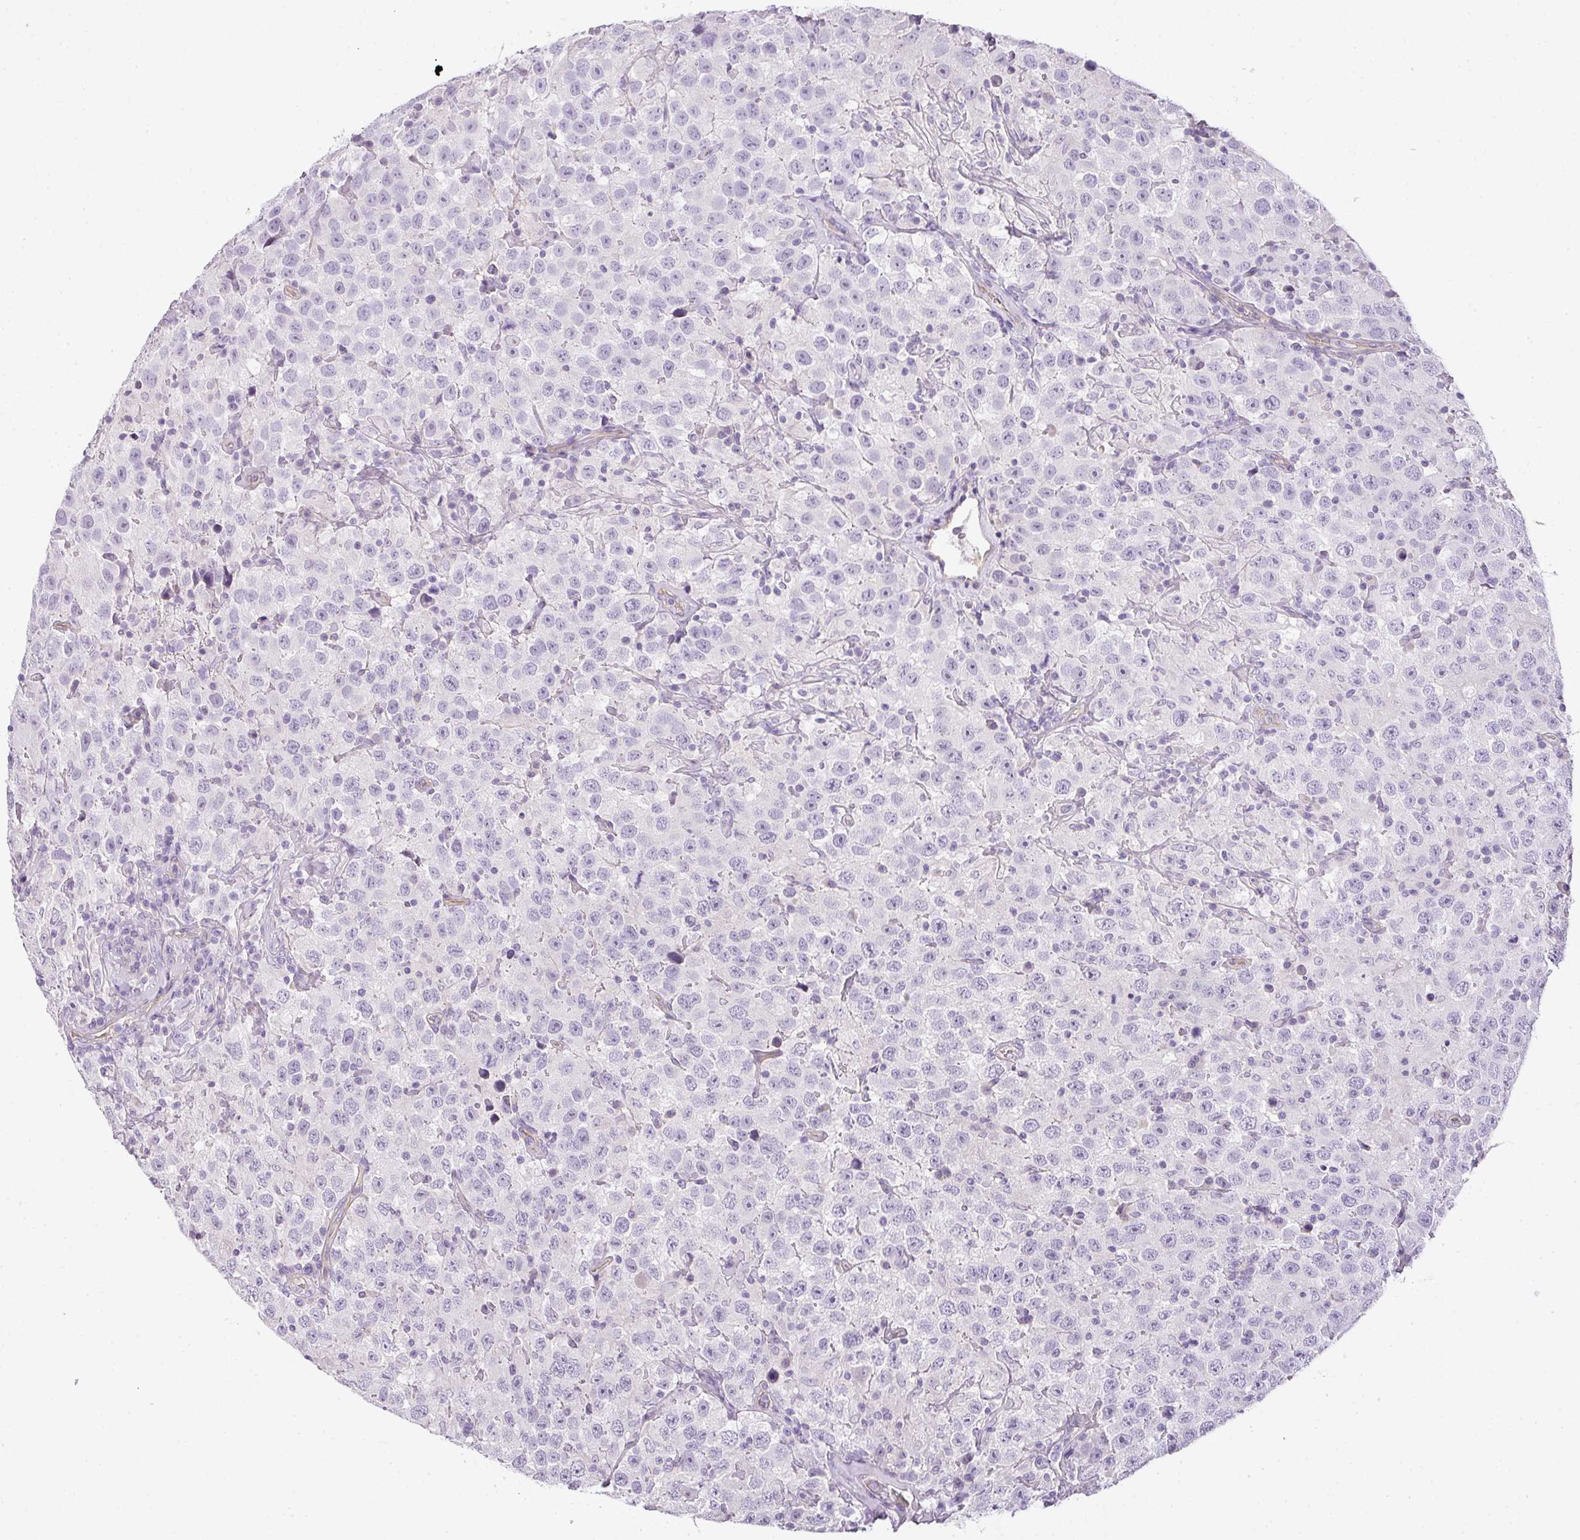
{"staining": {"intensity": "negative", "quantity": "none", "location": "none"}, "tissue": "testis cancer", "cell_type": "Tumor cells", "image_type": "cancer", "snomed": [{"axis": "morphology", "description": "Seminoma, NOS"}, {"axis": "topography", "description": "Testis"}], "caption": "A high-resolution image shows immunohistochemistry (IHC) staining of testis cancer, which reveals no significant expression in tumor cells. (DAB immunohistochemistry (IHC) with hematoxylin counter stain).", "gene": "RAX2", "patient": {"sex": "male", "age": 41}}